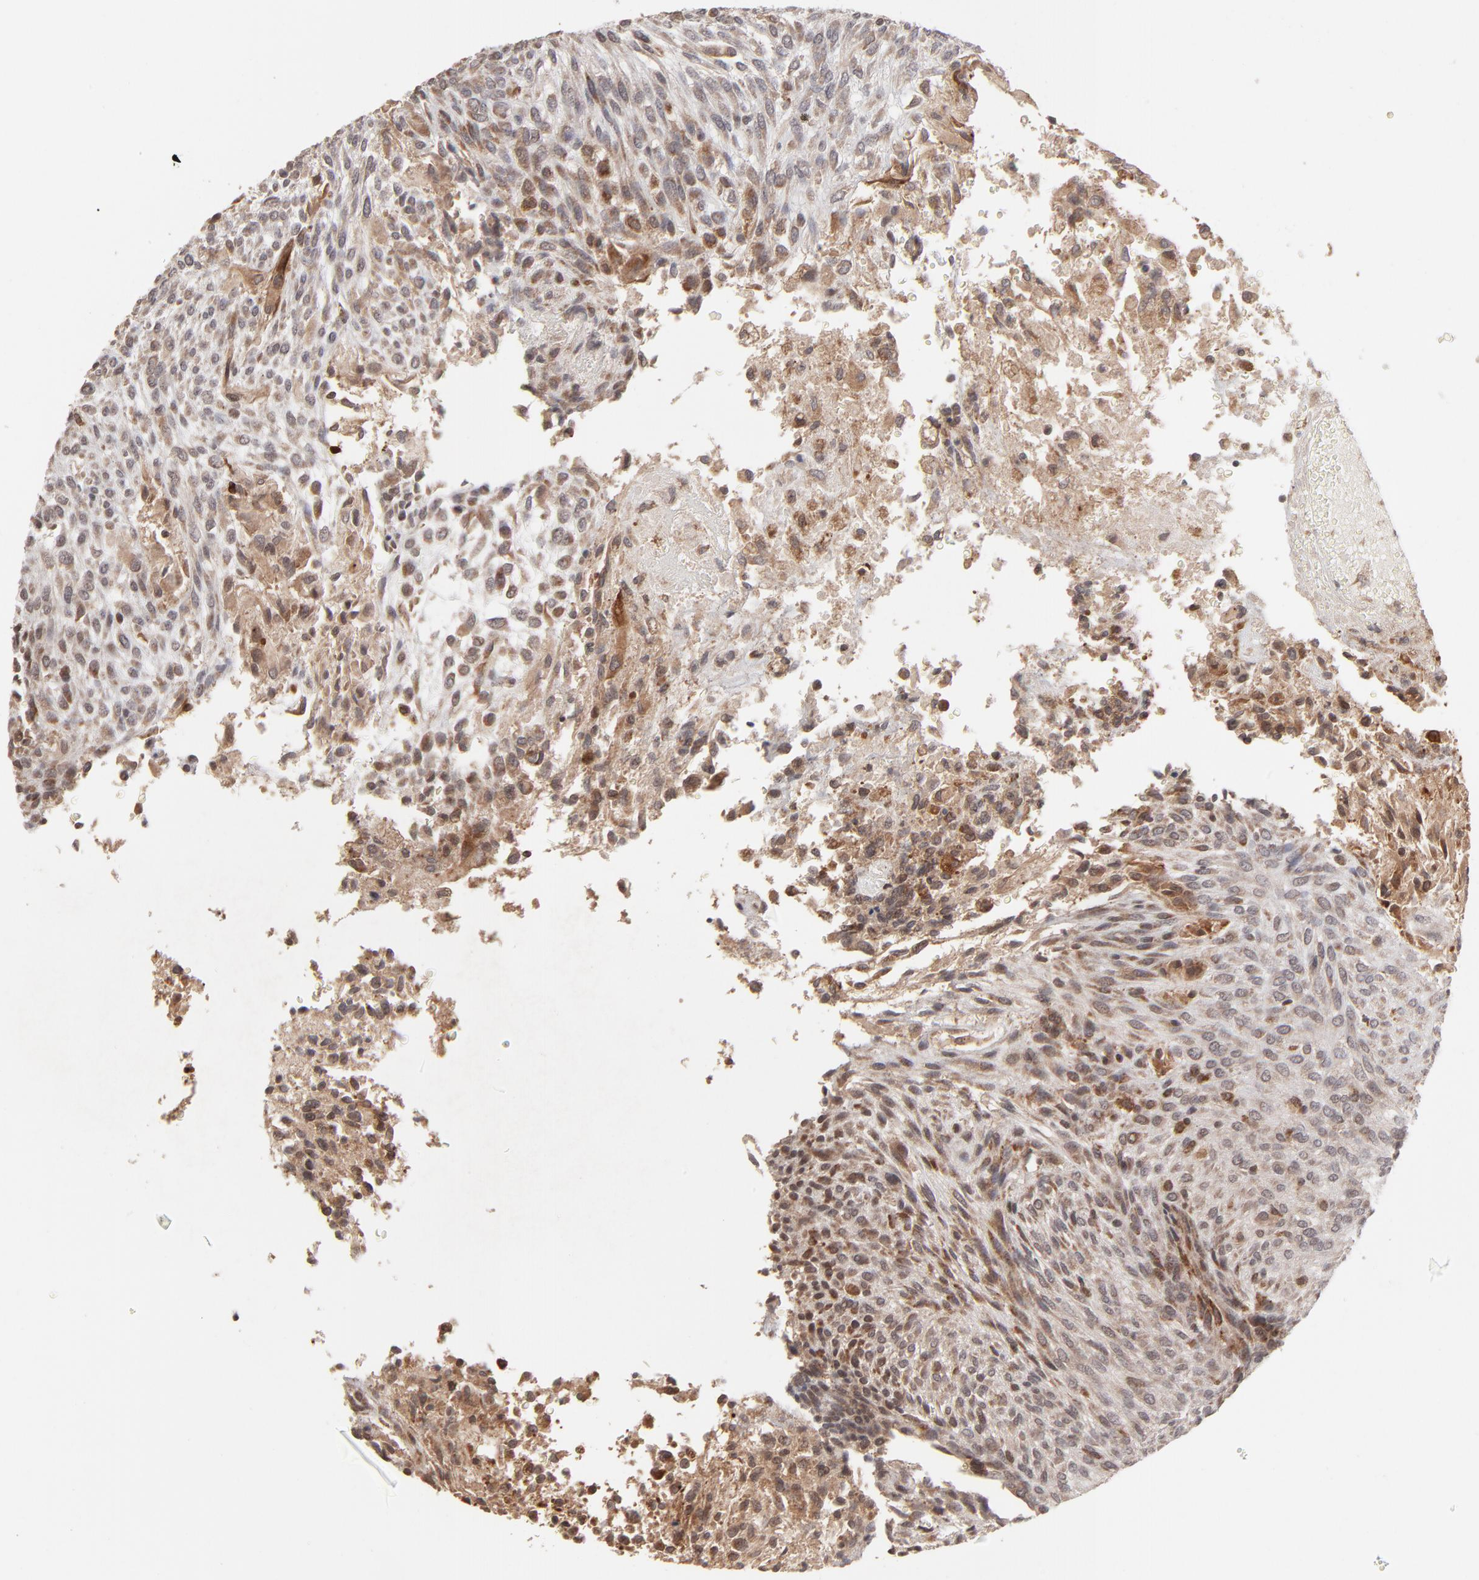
{"staining": {"intensity": "moderate", "quantity": ">75%", "location": "cytoplasmic/membranous,nuclear"}, "tissue": "glioma", "cell_type": "Tumor cells", "image_type": "cancer", "snomed": [{"axis": "morphology", "description": "Glioma, malignant, High grade"}, {"axis": "topography", "description": "Cerebral cortex"}], "caption": "Malignant high-grade glioma stained with IHC exhibits moderate cytoplasmic/membranous and nuclear staining in approximately >75% of tumor cells.", "gene": "ARIH1", "patient": {"sex": "female", "age": 55}}